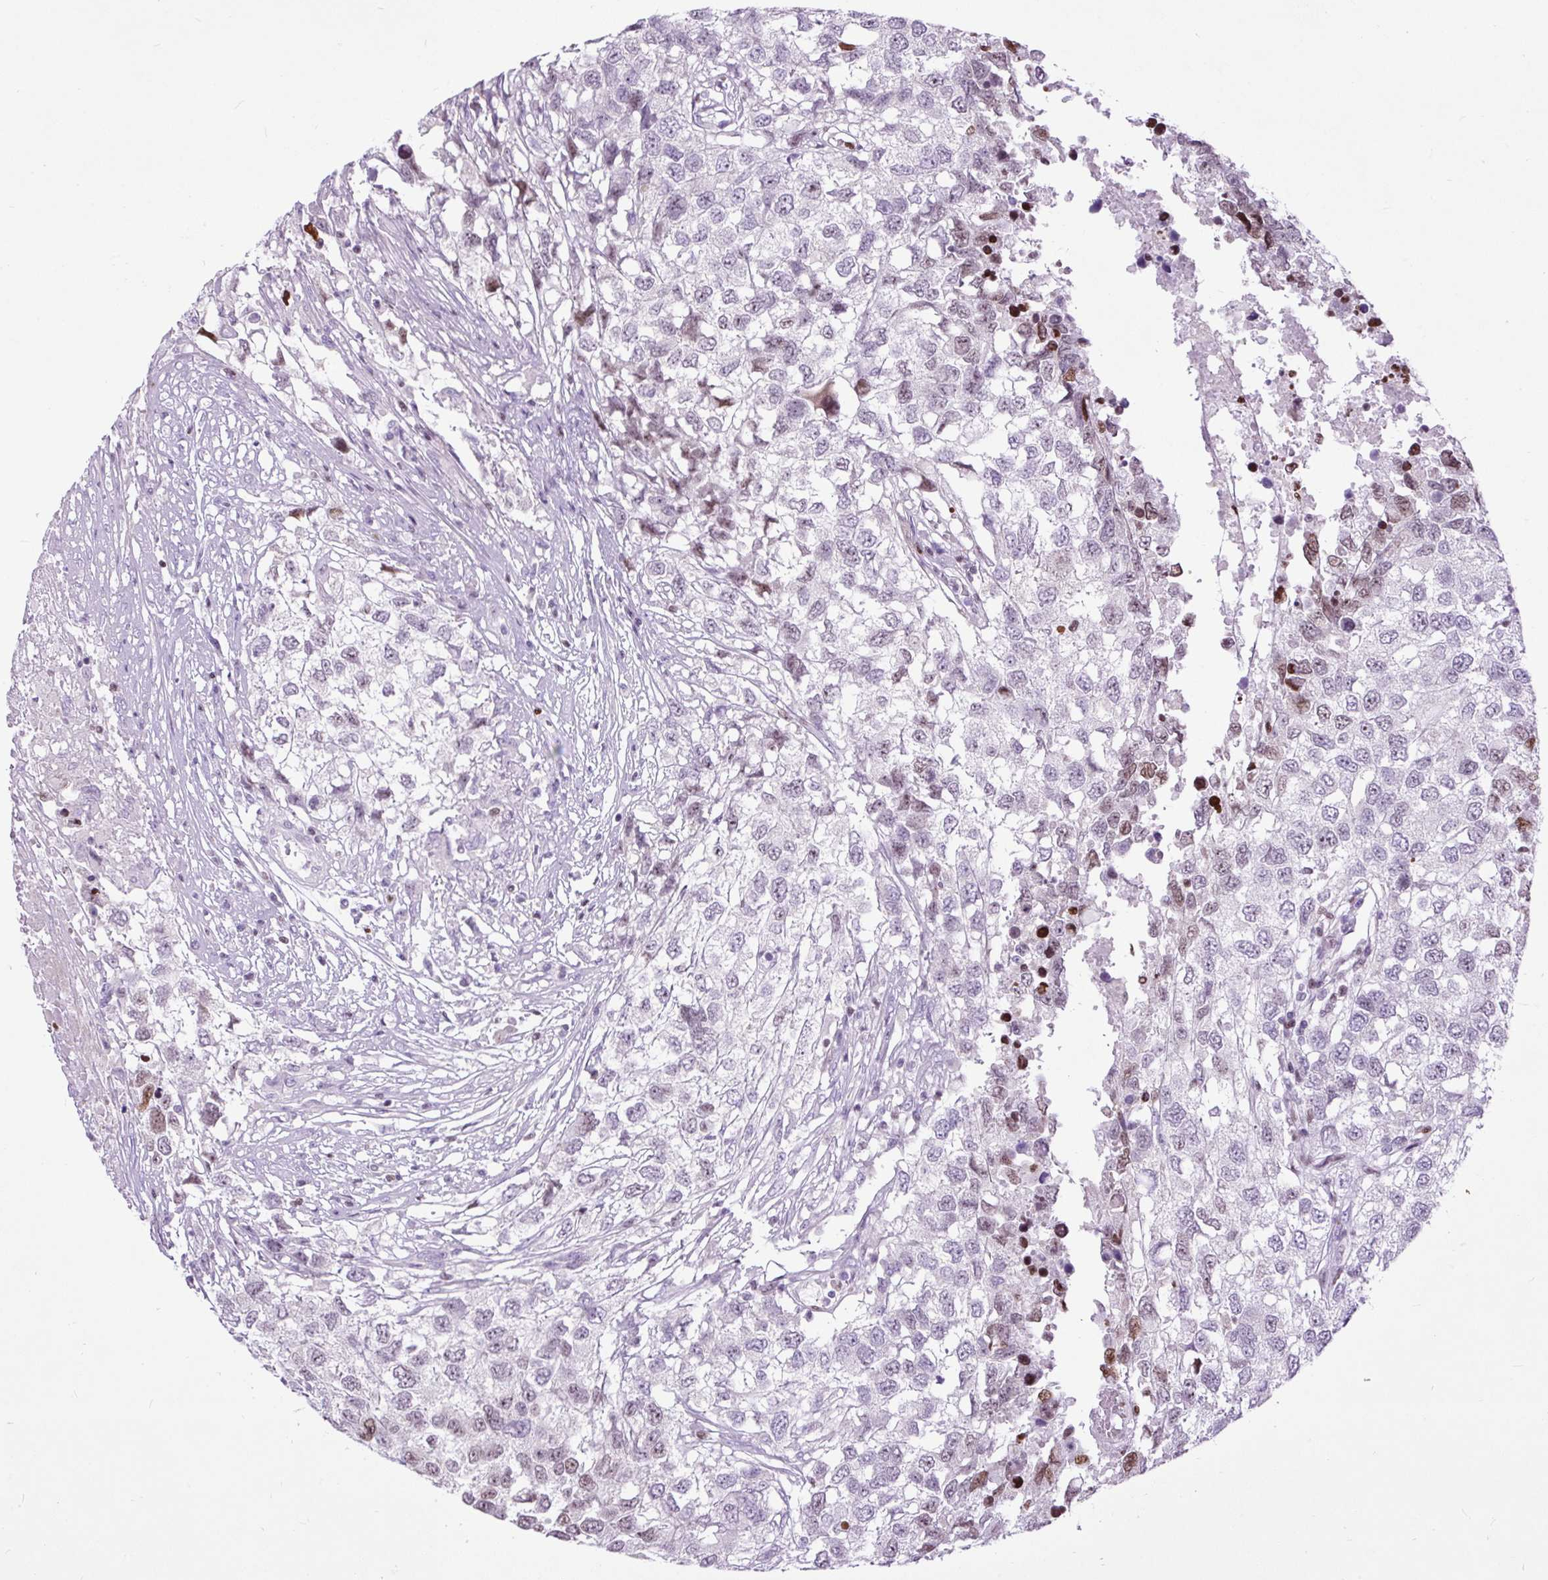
{"staining": {"intensity": "moderate", "quantity": "<25%", "location": "nuclear"}, "tissue": "testis cancer", "cell_type": "Tumor cells", "image_type": "cancer", "snomed": [{"axis": "morphology", "description": "Carcinoma, Embryonal, NOS"}, {"axis": "topography", "description": "Testis"}], "caption": "Testis cancer stained for a protein displays moderate nuclear positivity in tumor cells.", "gene": "SPC24", "patient": {"sex": "male", "age": 83}}